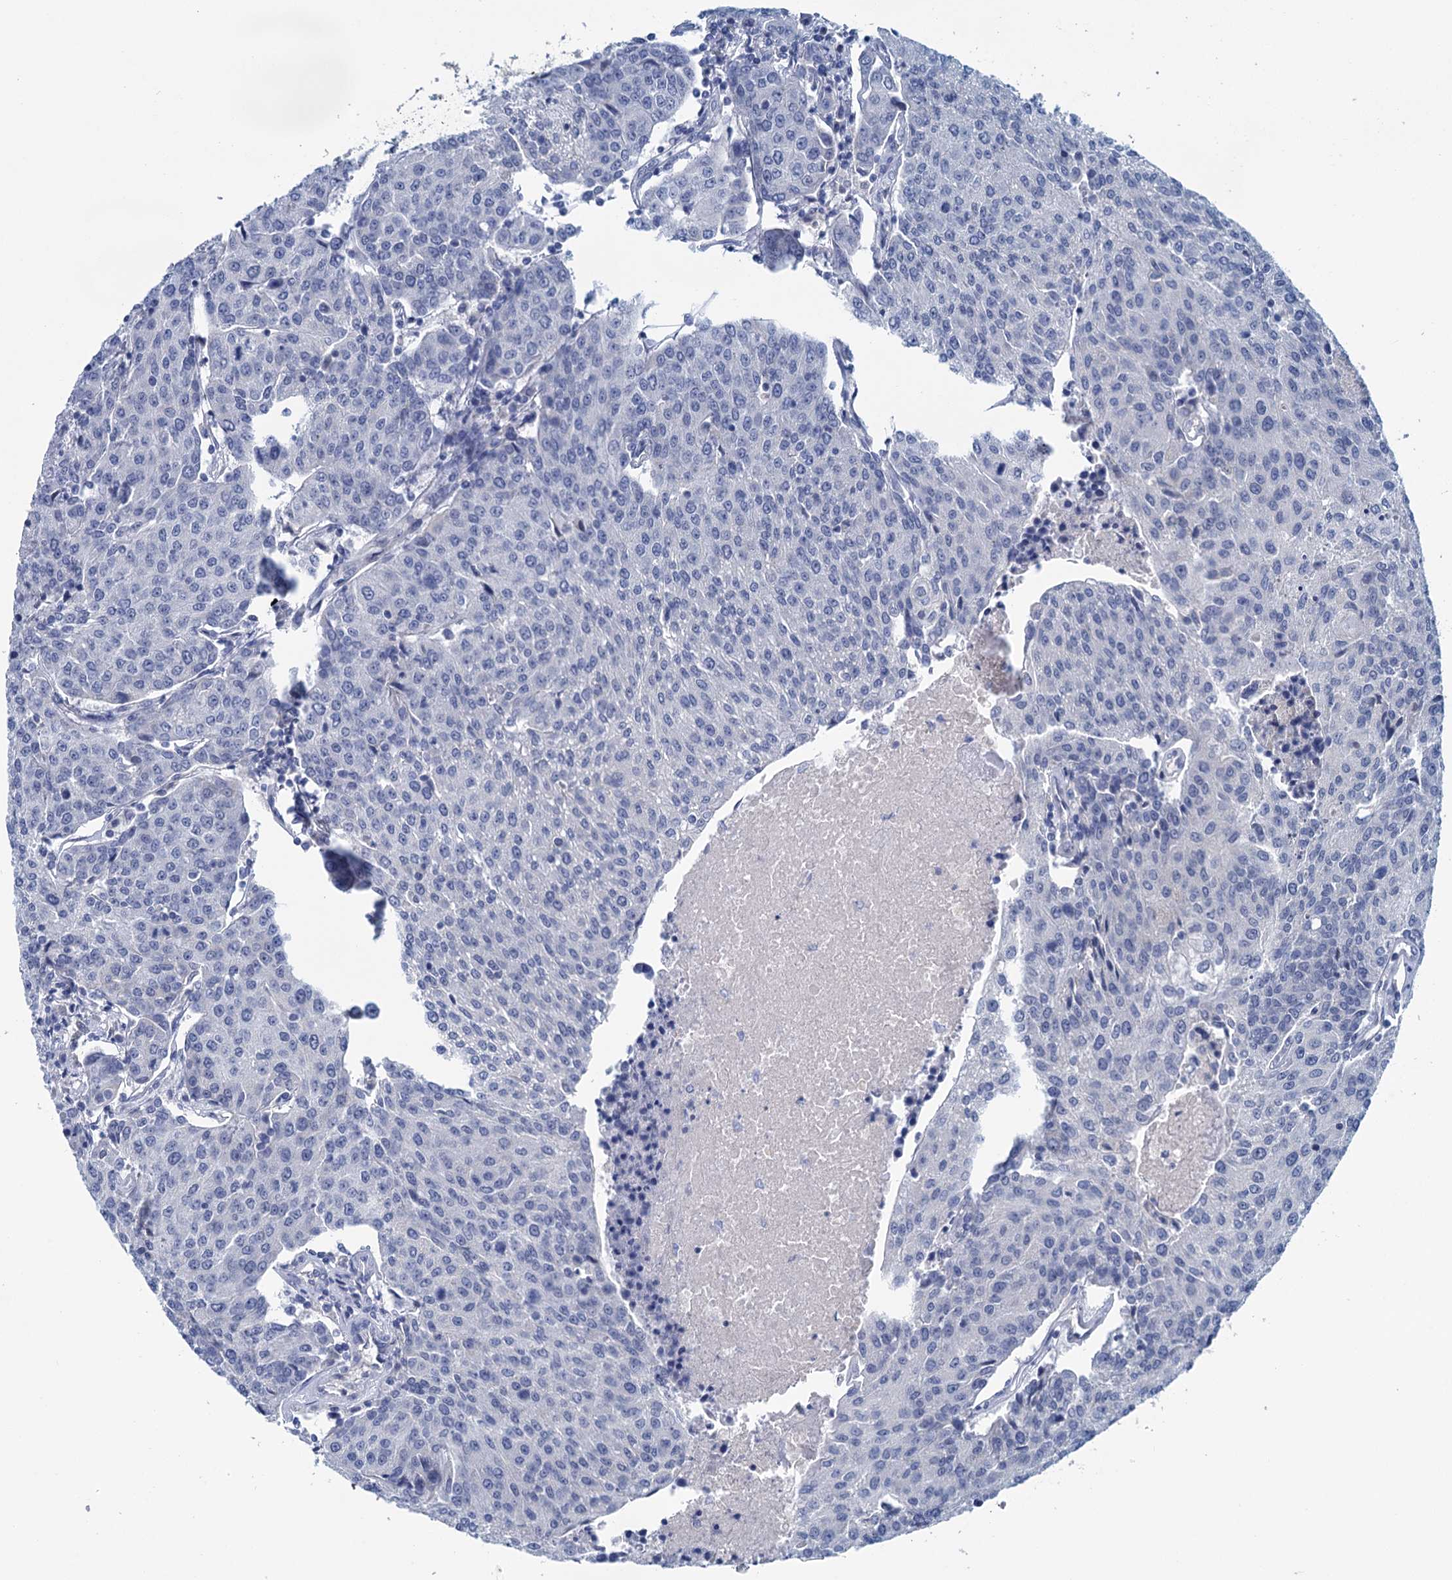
{"staining": {"intensity": "negative", "quantity": "none", "location": "none"}, "tissue": "urothelial cancer", "cell_type": "Tumor cells", "image_type": "cancer", "snomed": [{"axis": "morphology", "description": "Urothelial carcinoma, High grade"}, {"axis": "topography", "description": "Urinary bladder"}], "caption": "Tumor cells show no significant positivity in urothelial carcinoma (high-grade).", "gene": "MYOZ3", "patient": {"sex": "female", "age": 85}}